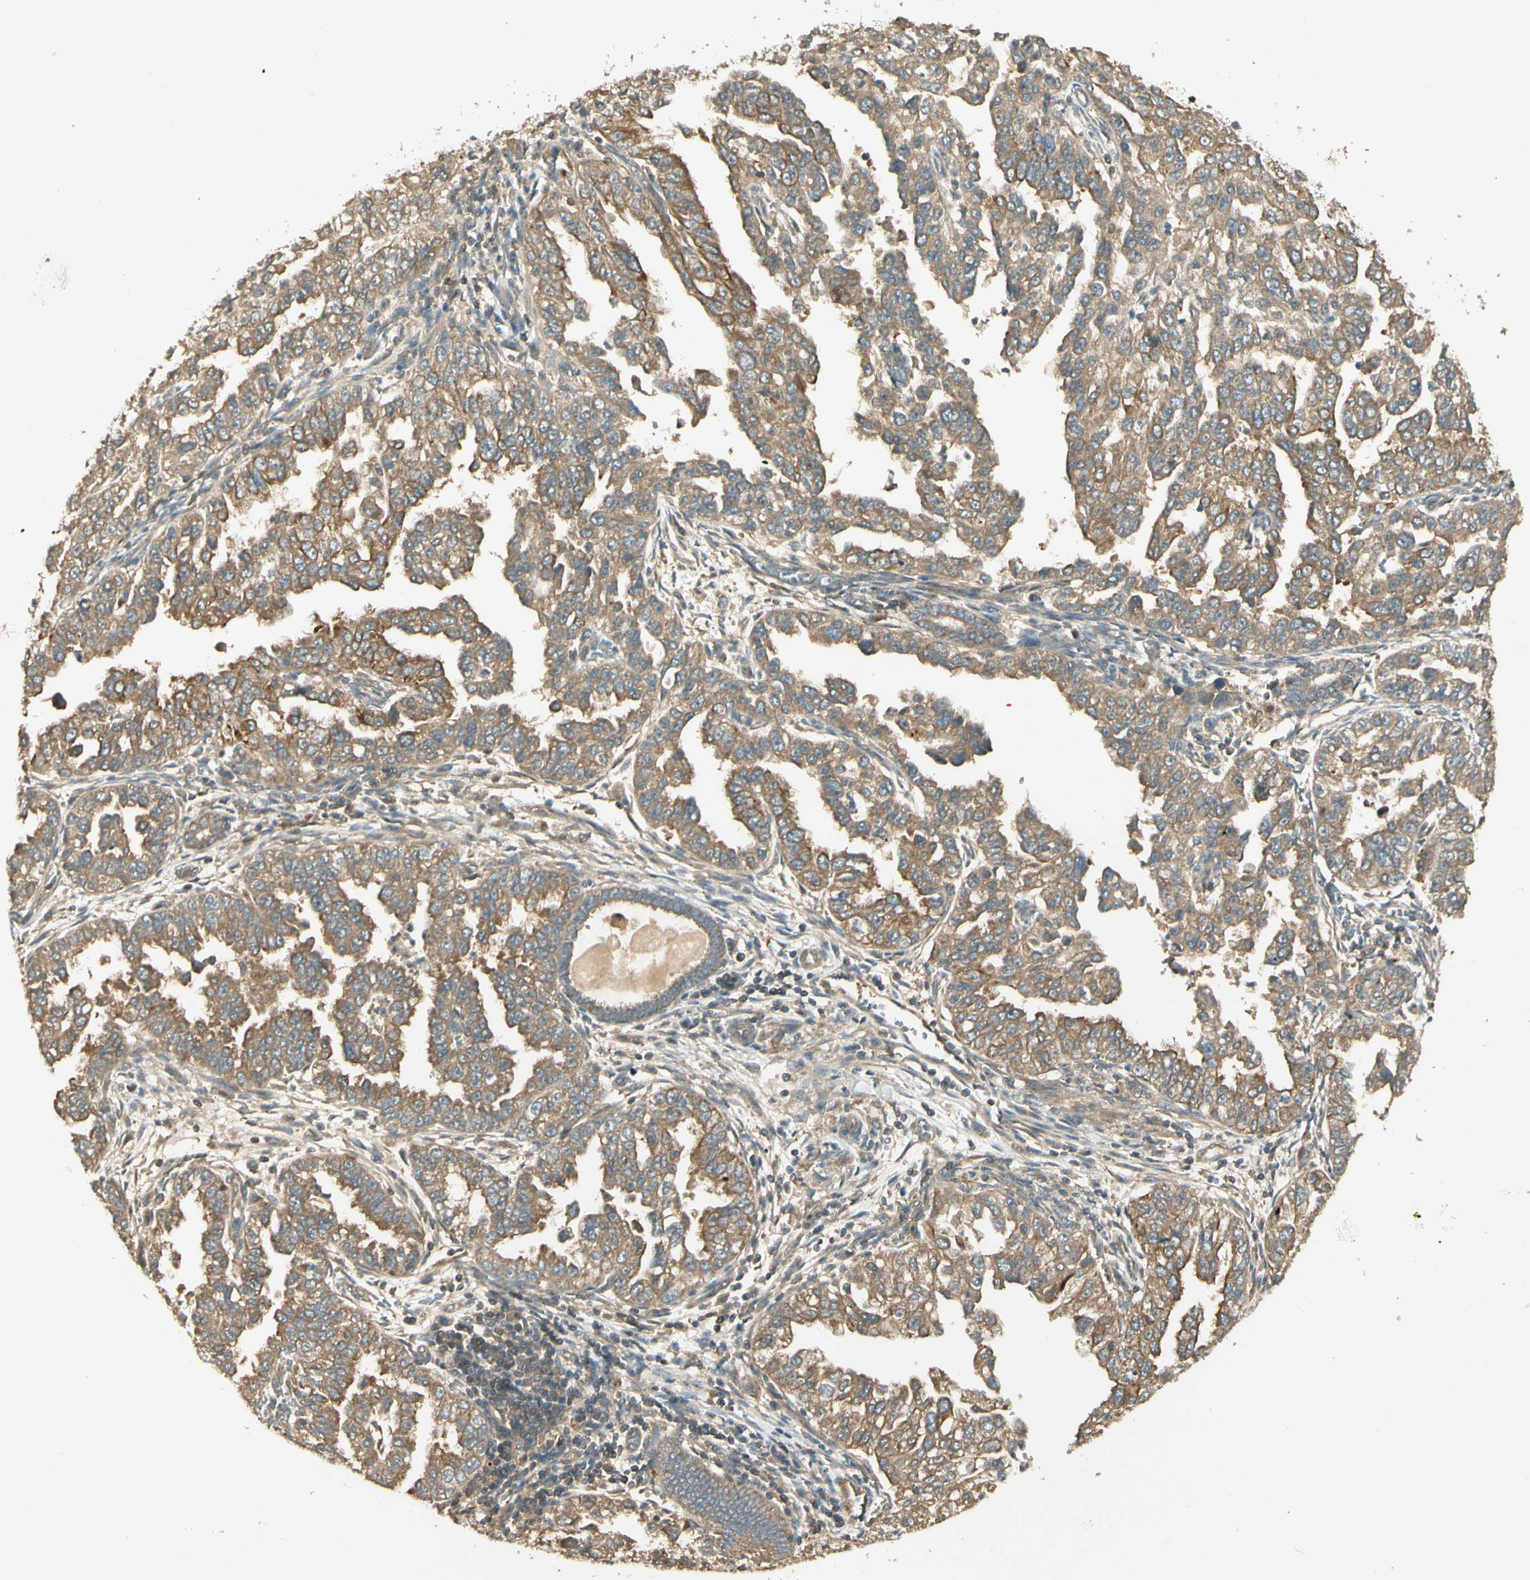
{"staining": {"intensity": "moderate", "quantity": ">75%", "location": "cytoplasmic/membranous"}, "tissue": "endometrial cancer", "cell_type": "Tumor cells", "image_type": "cancer", "snomed": [{"axis": "morphology", "description": "Adenocarcinoma, NOS"}, {"axis": "topography", "description": "Endometrium"}], "caption": "The micrograph exhibits immunohistochemical staining of adenocarcinoma (endometrial). There is moderate cytoplasmic/membranous staining is identified in about >75% of tumor cells.", "gene": "PFDN5", "patient": {"sex": "female", "age": 85}}